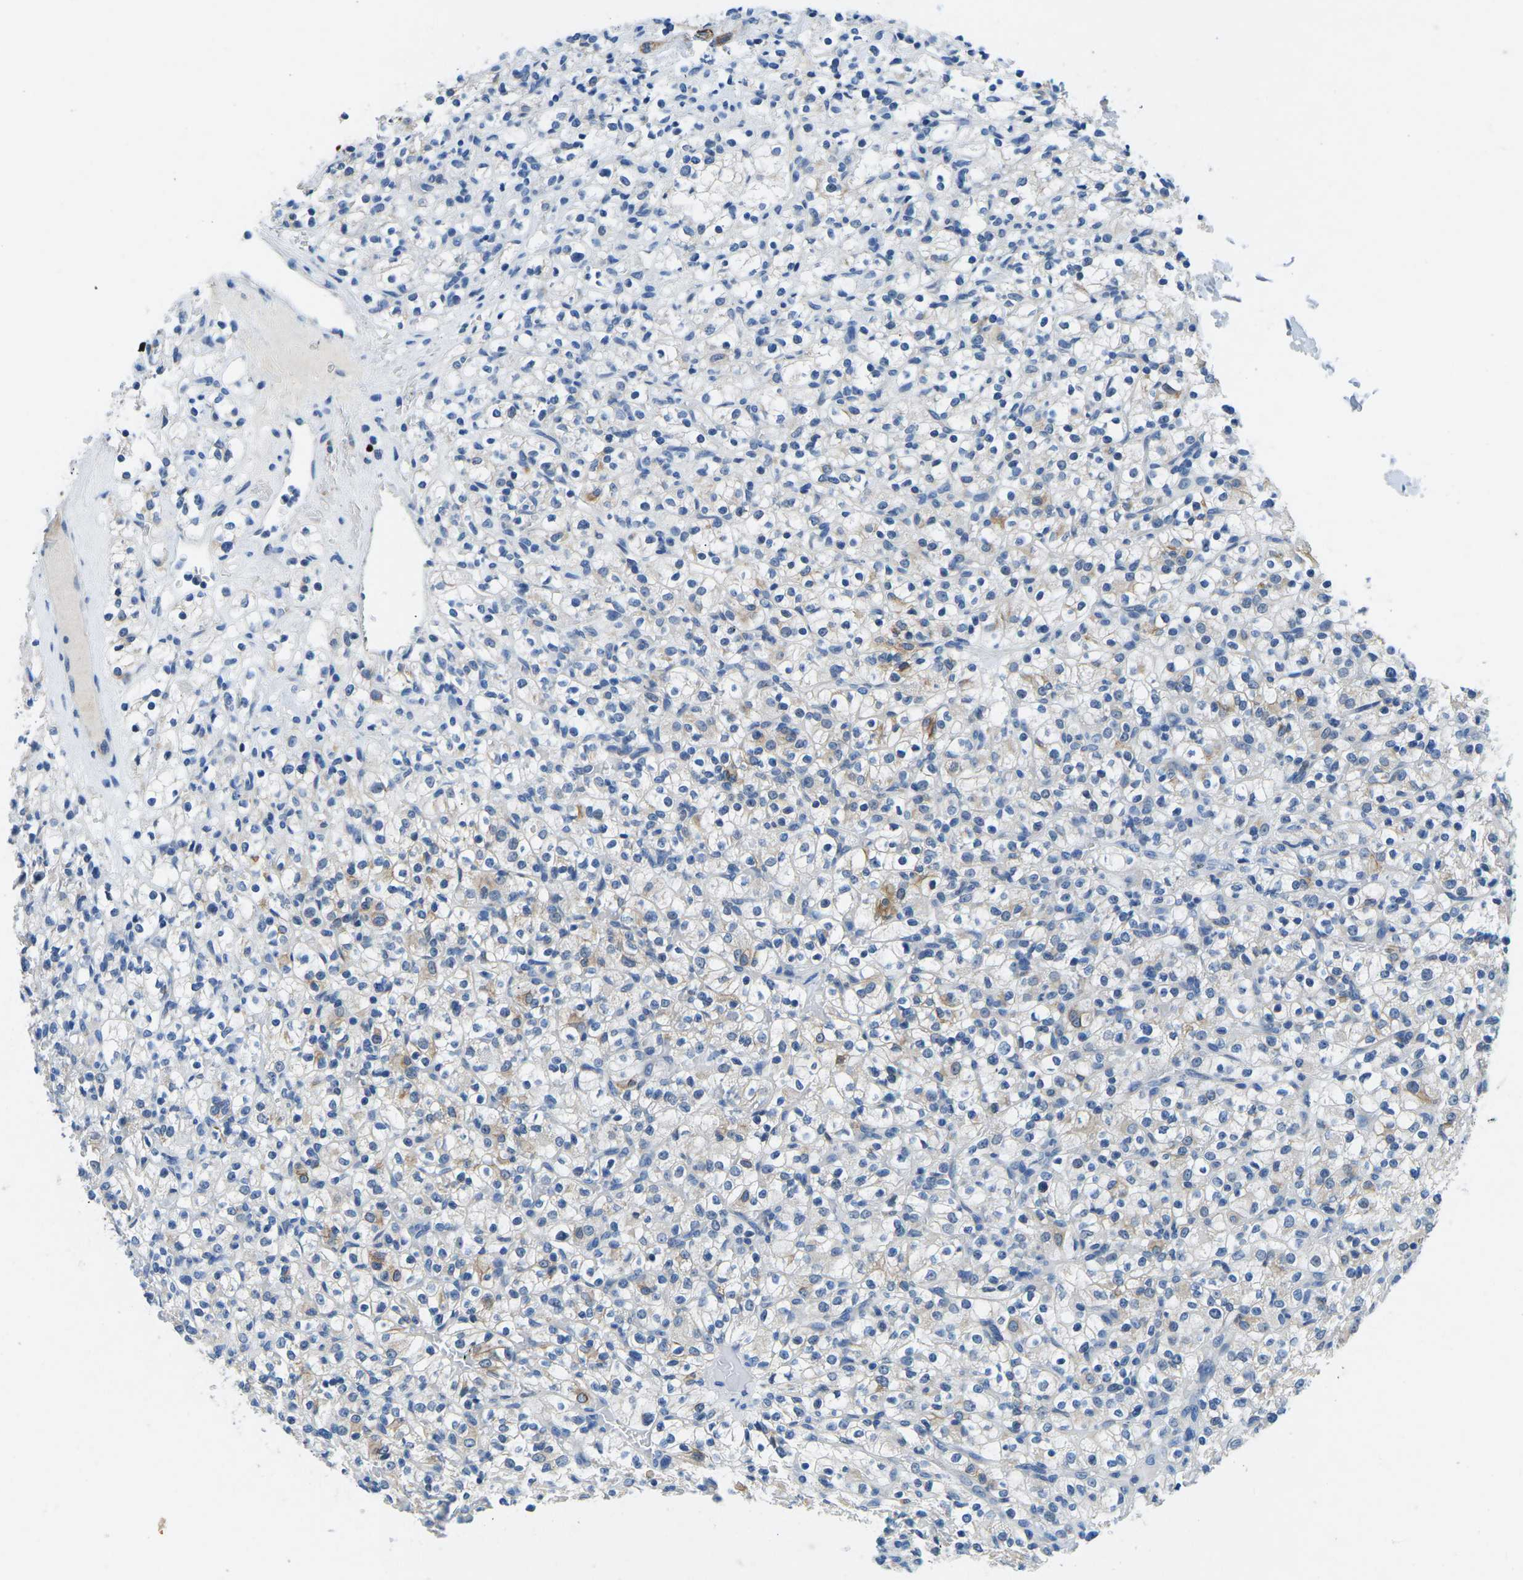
{"staining": {"intensity": "weak", "quantity": "<25%", "location": "cytoplasmic/membranous"}, "tissue": "renal cancer", "cell_type": "Tumor cells", "image_type": "cancer", "snomed": [{"axis": "morphology", "description": "Normal tissue, NOS"}, {"axis": "morphology", "description": "Adenocarcinoma, NOS"}, {"axis": "topography", "description": "Kidney"}], "caption": "Tumor cells are negative for brown protein staining in renal adenocarcinoma.", "gene": "TM6SF1", "patient": {"sex": "female", "age": 72}}